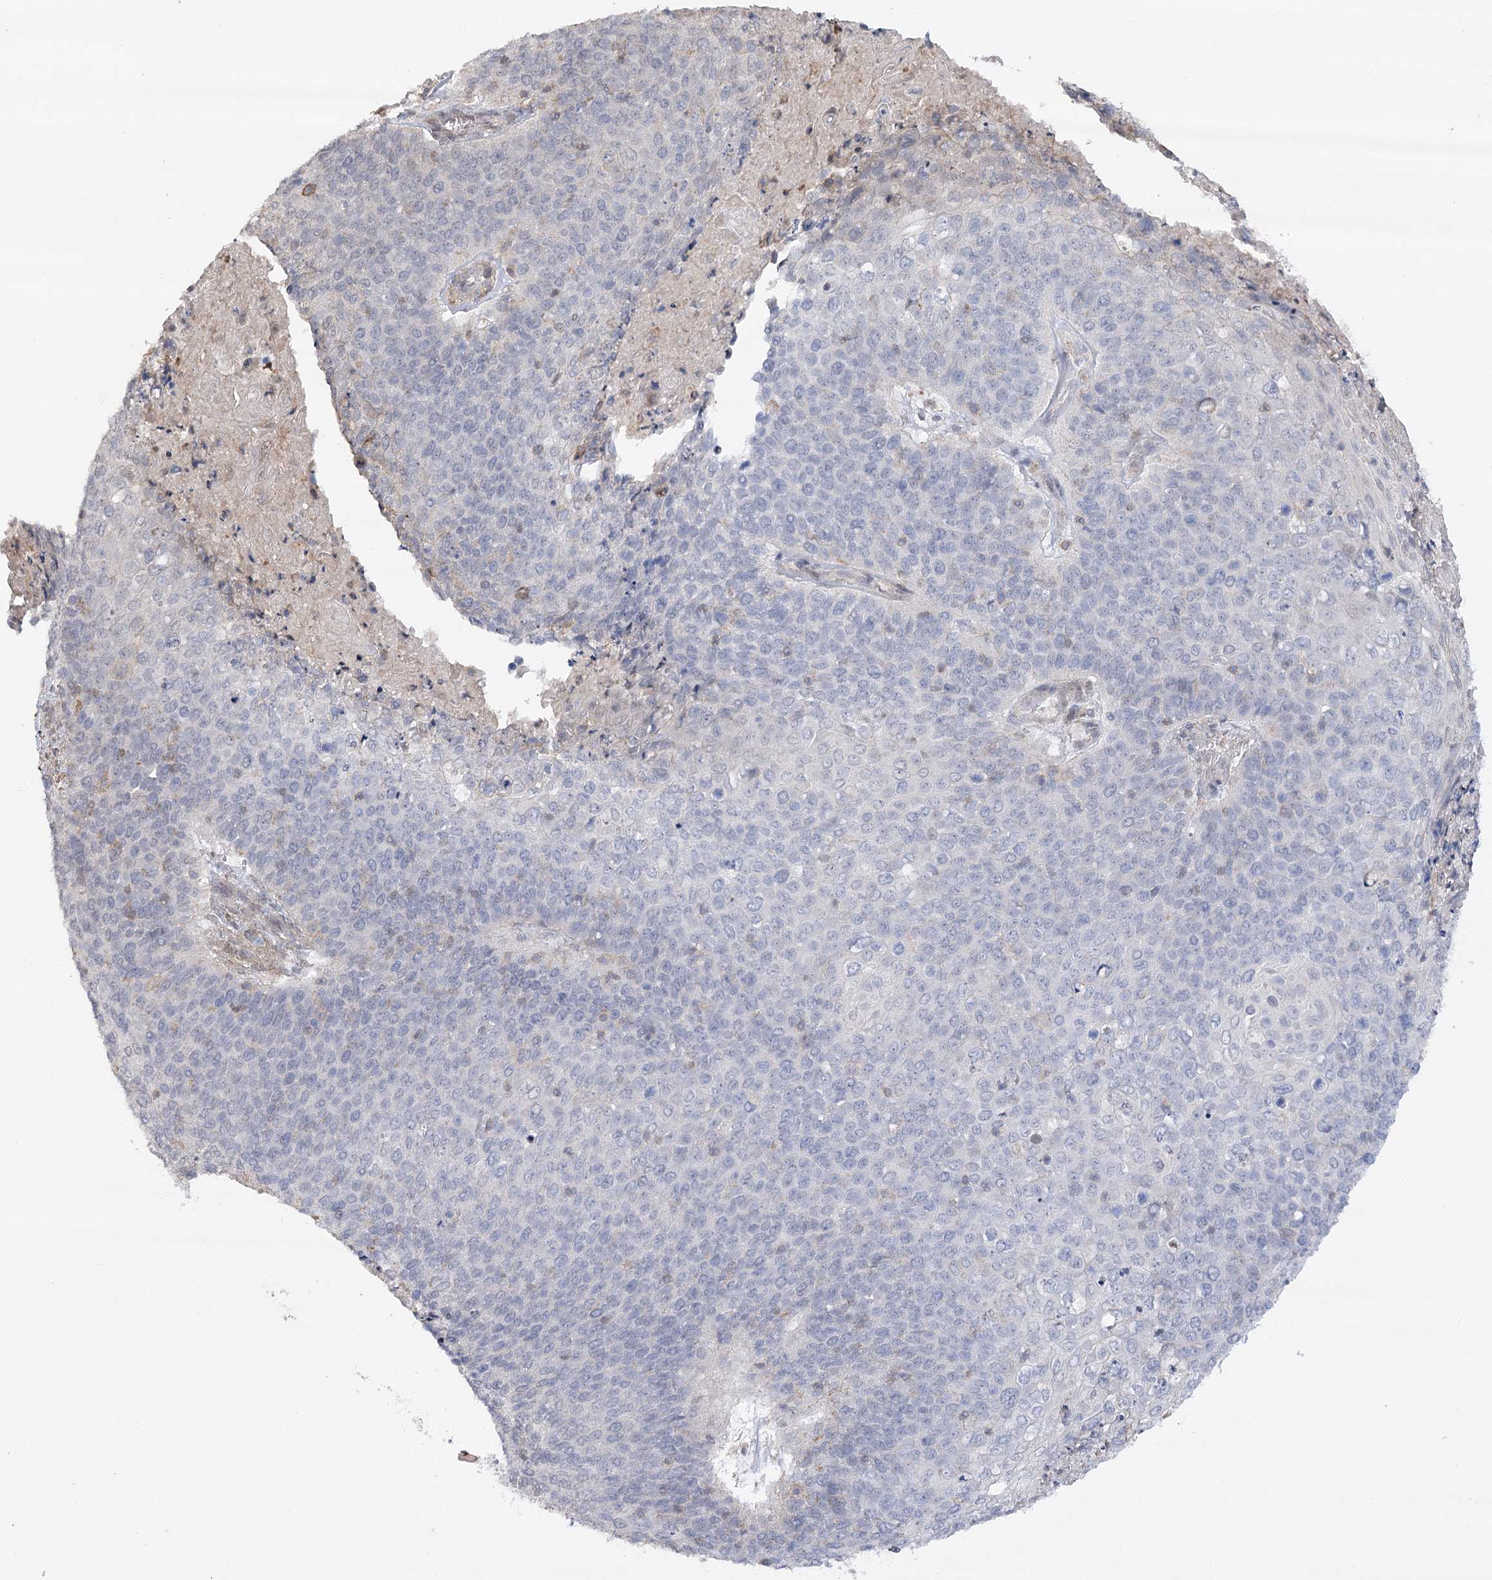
{"staining": {"intensity": "negative", "quantity": "none", "location": "none"}, "tissue": "cervical cancer", "cell_type": "Tumor cells", "image_type": "cancer", "snomed": [{"axis": "morphology", "description": "Squamous cell carcinoma, NOS"}, {"axis": "topography", "description": "Cervix"}], "caption": "The photomicrograph displays no staining of tumor cells in squamous cell carcinoma (cervical).", "gene": "OBSL1", "patient": {"sex": "female", "age": 39}}